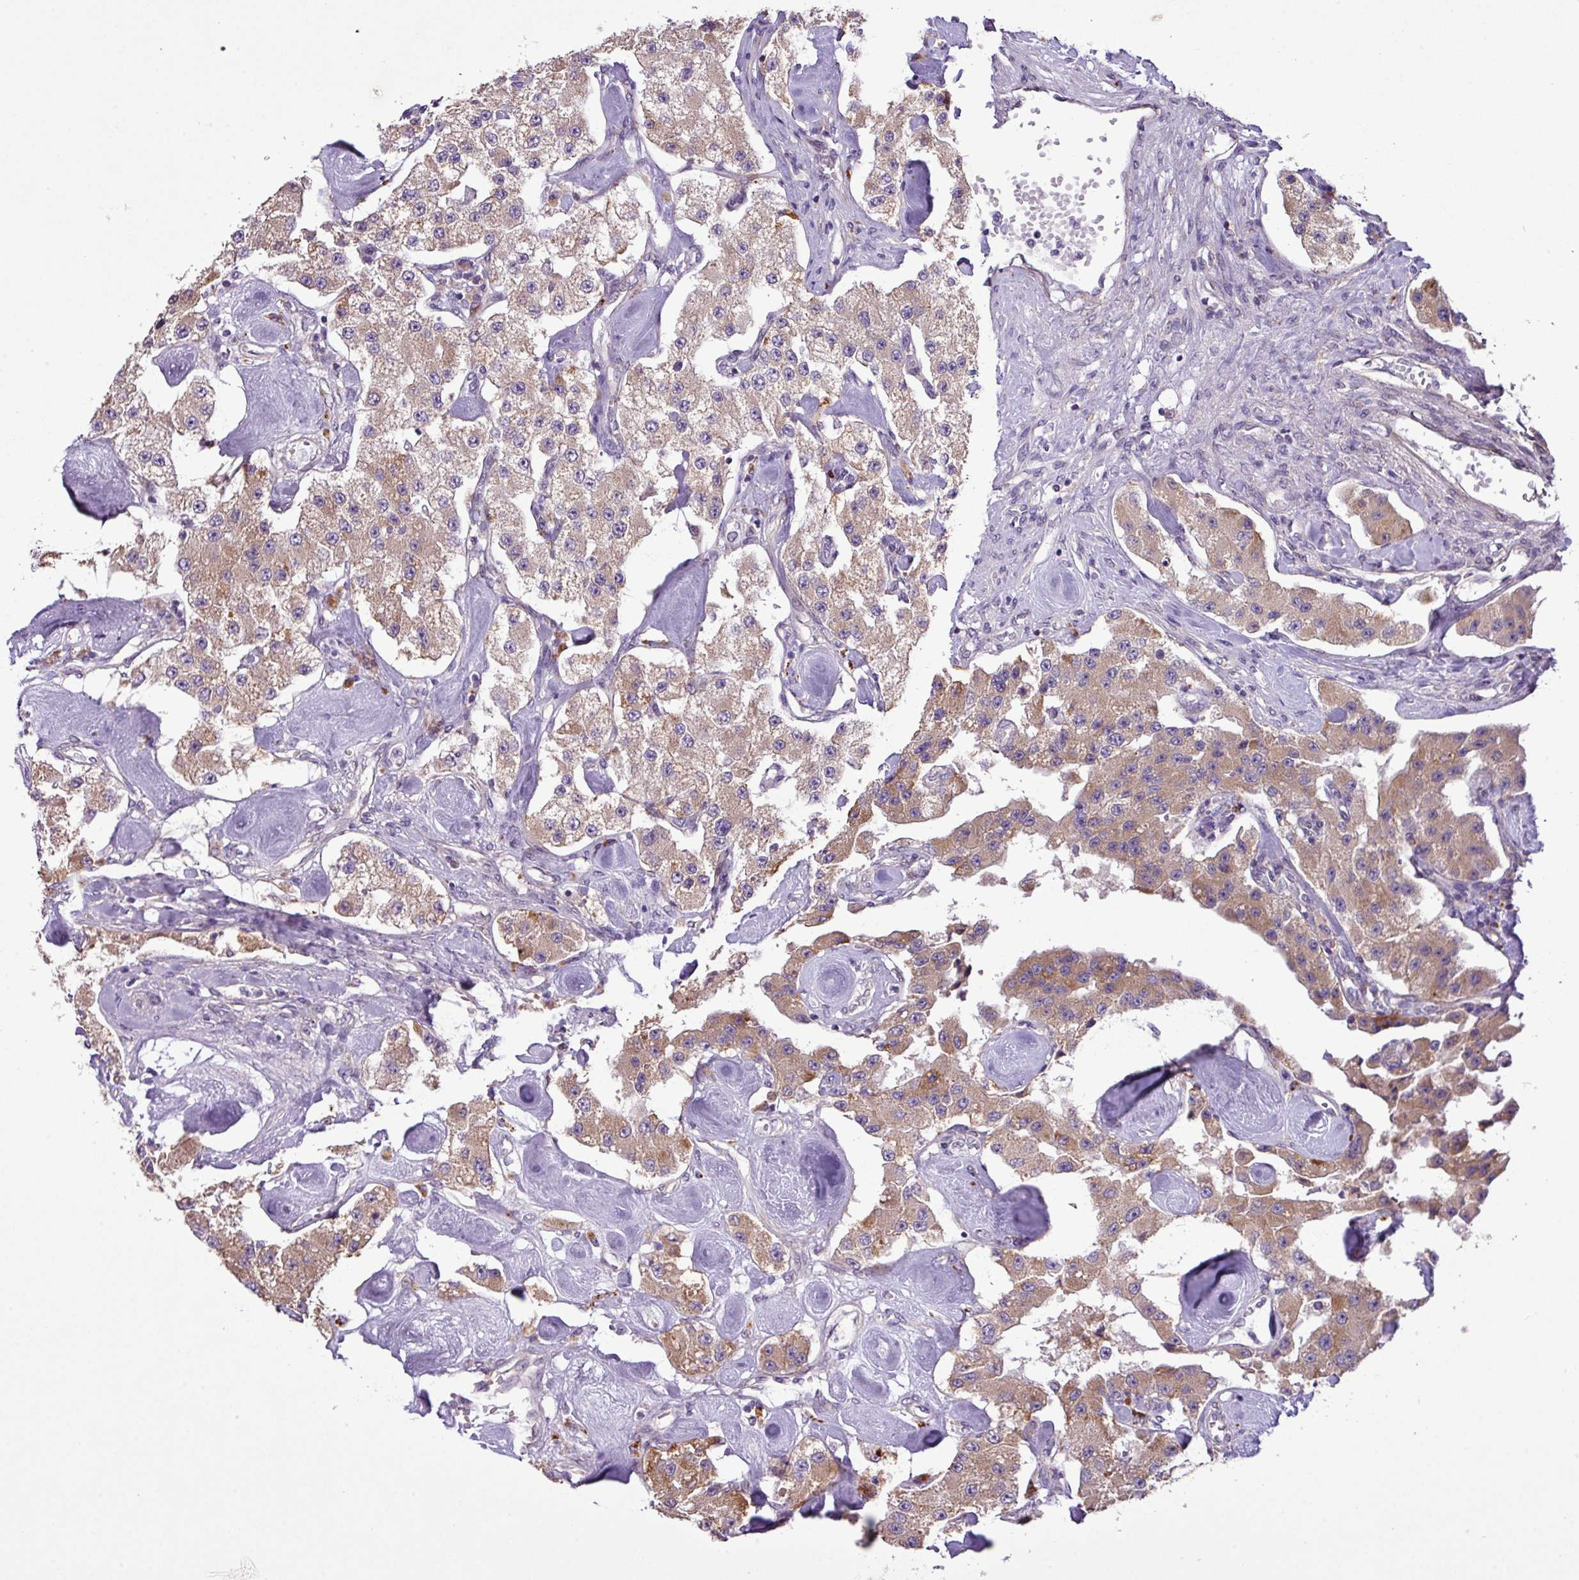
{"staining": {"intensity": "moderate", "quantity": ">75%", "location": "cytoplasmic/membranous"}, "tissue": "carcinoid", "cell_type": "Tumor cells", "image_type": "cancer", "snomed": [{"axis": "morphology", "description": "Carcinoid, malignant, NOS"}, {"axis": "topography", "description": "Pancreas"}], "caption": "This is a histology image of IHC staining of carcinoid, which shows moderate staining in the cytoplasmic/membranous of tumor cells.", "gene": "XIAP", "patient": {"sex": "male", "age": 41}}